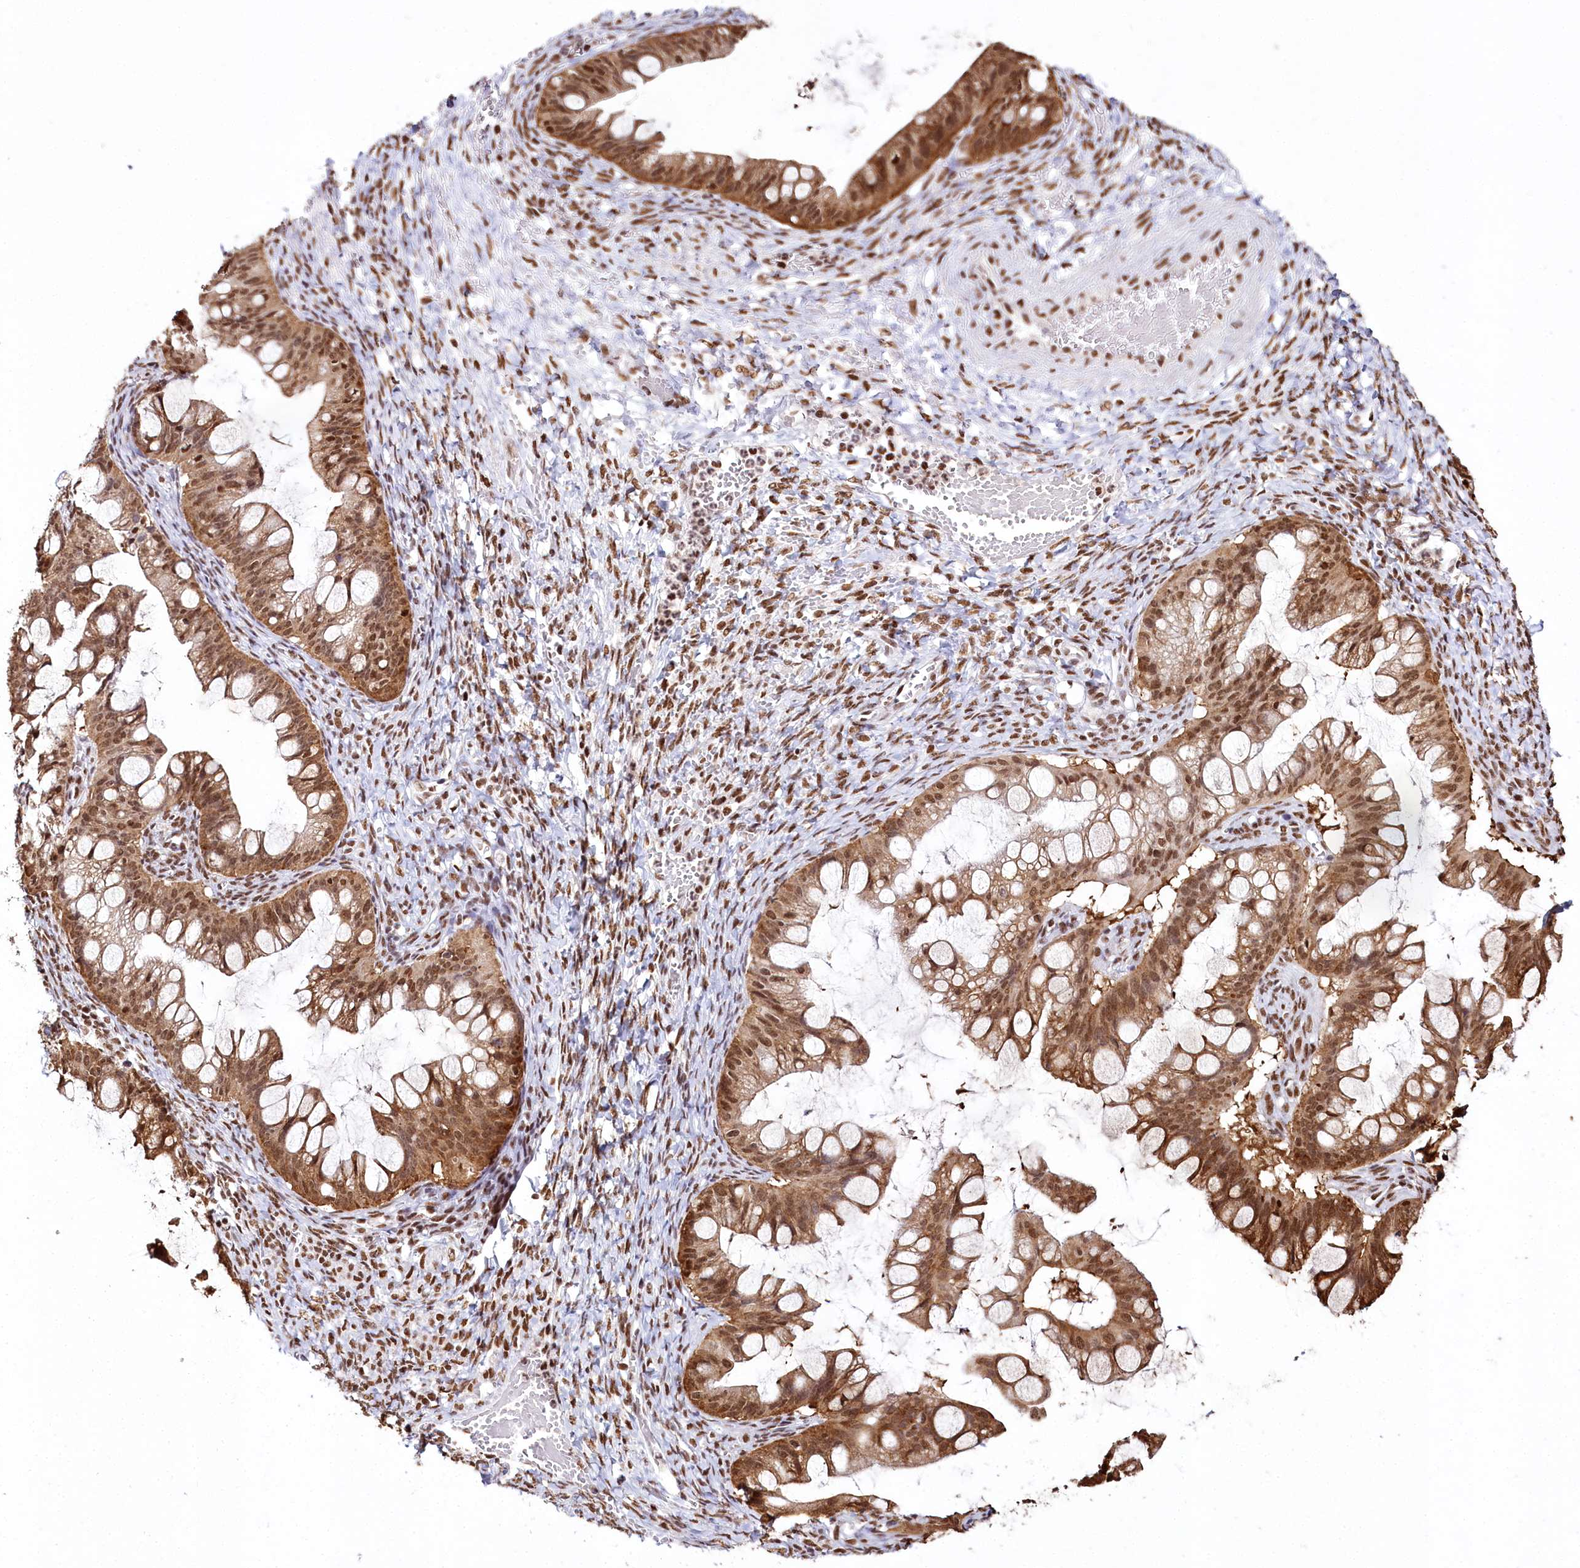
{"staining": {"intensity": "moderate", "quantity": ">75%", "location": "cytoplasmic/membranous,nuclear"}, "tissue": "ovarian cancer", "cell_type": "Tumor cells", "image_type": "cancer", "snomed": [{"axis": "morphology", "description": "Cystadenocarcinoma, mucinous, NOS"}, {"axis": "topography", "description": "Ovary"}], "caption": "Ovarian mucinous cystadenocarcinoma stained with immunohistochemistry displays moderate cytoplasmic/membranous and nuclear staining in about >75% of tumor cells.", "gene": "SMARCE1", "patient": {"sex": "female", "age": 73}}